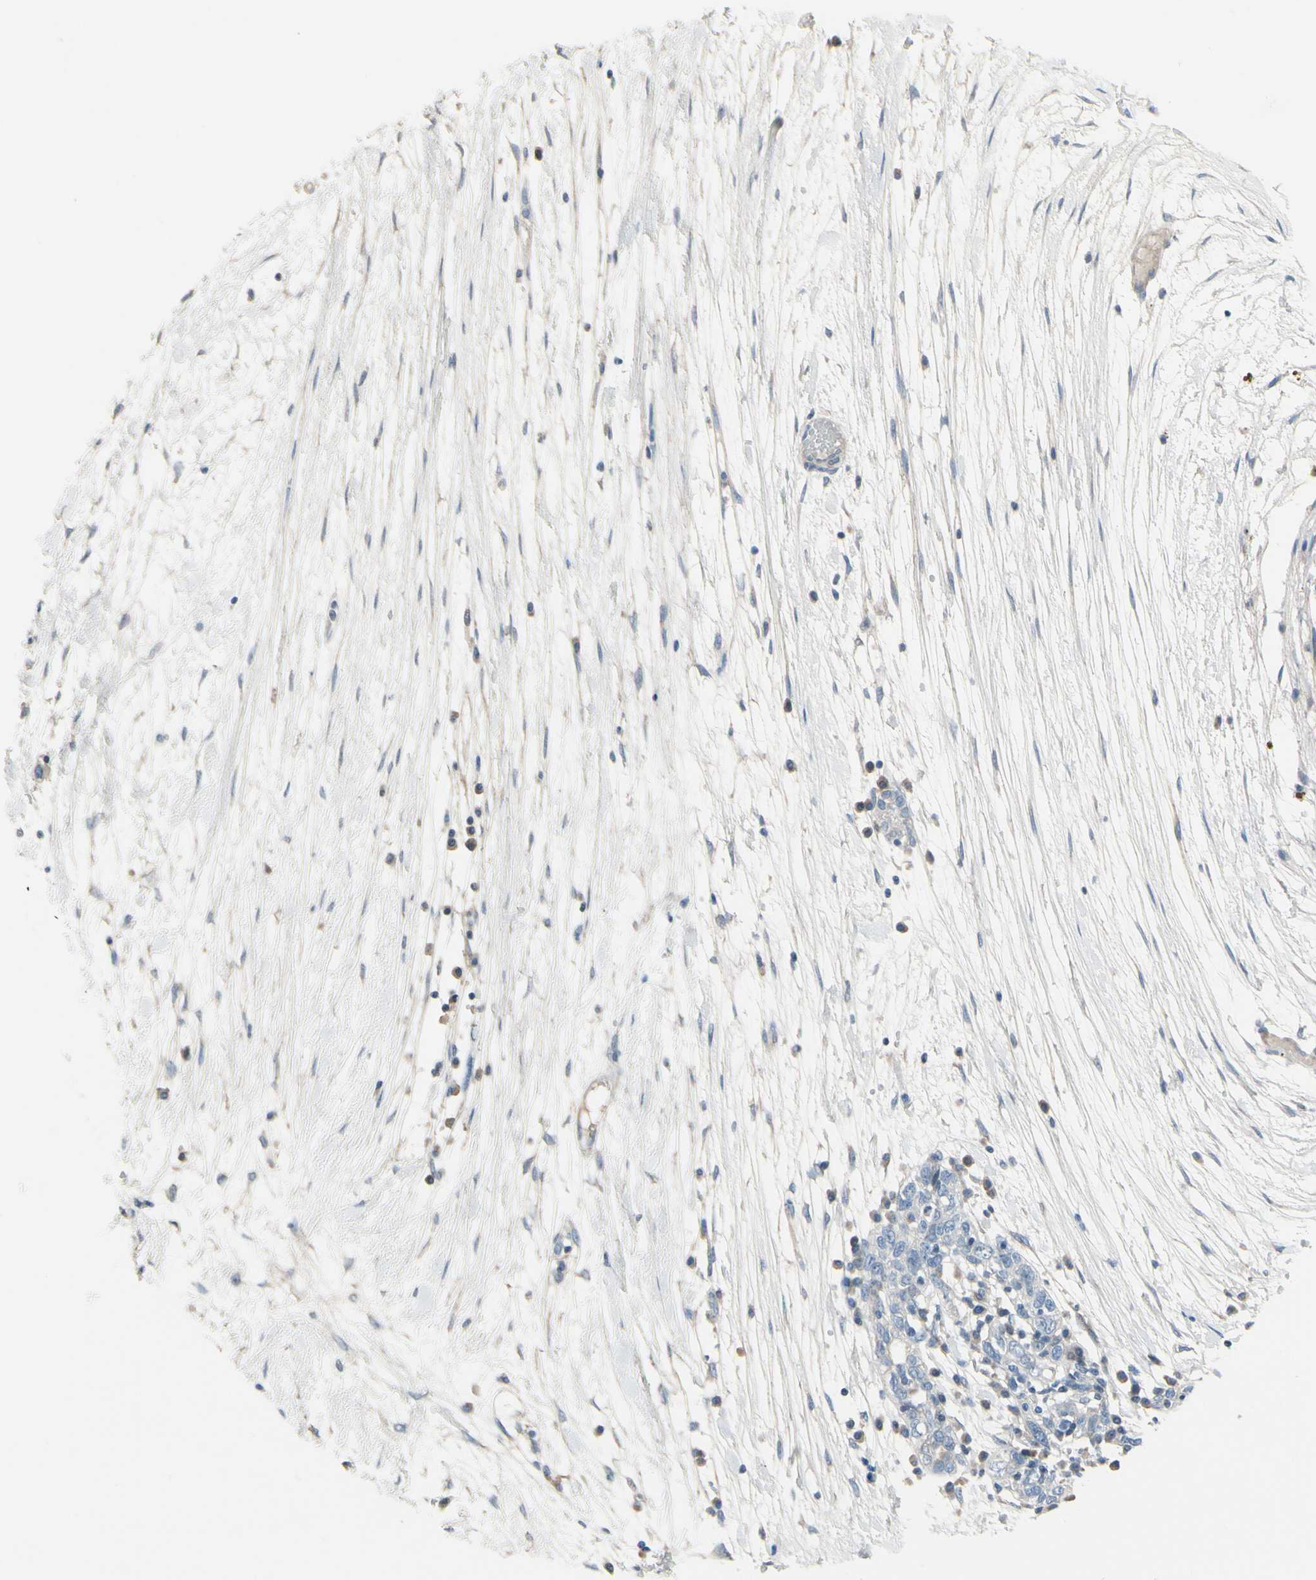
{"staining": {"intensity": "negative", "quantity": "none", "location": "none"}, "tissue": "ovarian cancer", "cell_type": "Tumor cells", "image_type": "cancer", "snomed": [{"axis": "morphology", "description": "Cystadenocarcinoma, serous, NOS"}, {"axis": "topography", "description": "Ovary"}], "caption": "High power microscopy histopathology image of an IHC image of ovarian cancer (serous cystadenocarcinoma), revealing no significant expression in tumor cells.", "gene": "MAP2", "patient": {"sex": "female", "age": 71}}